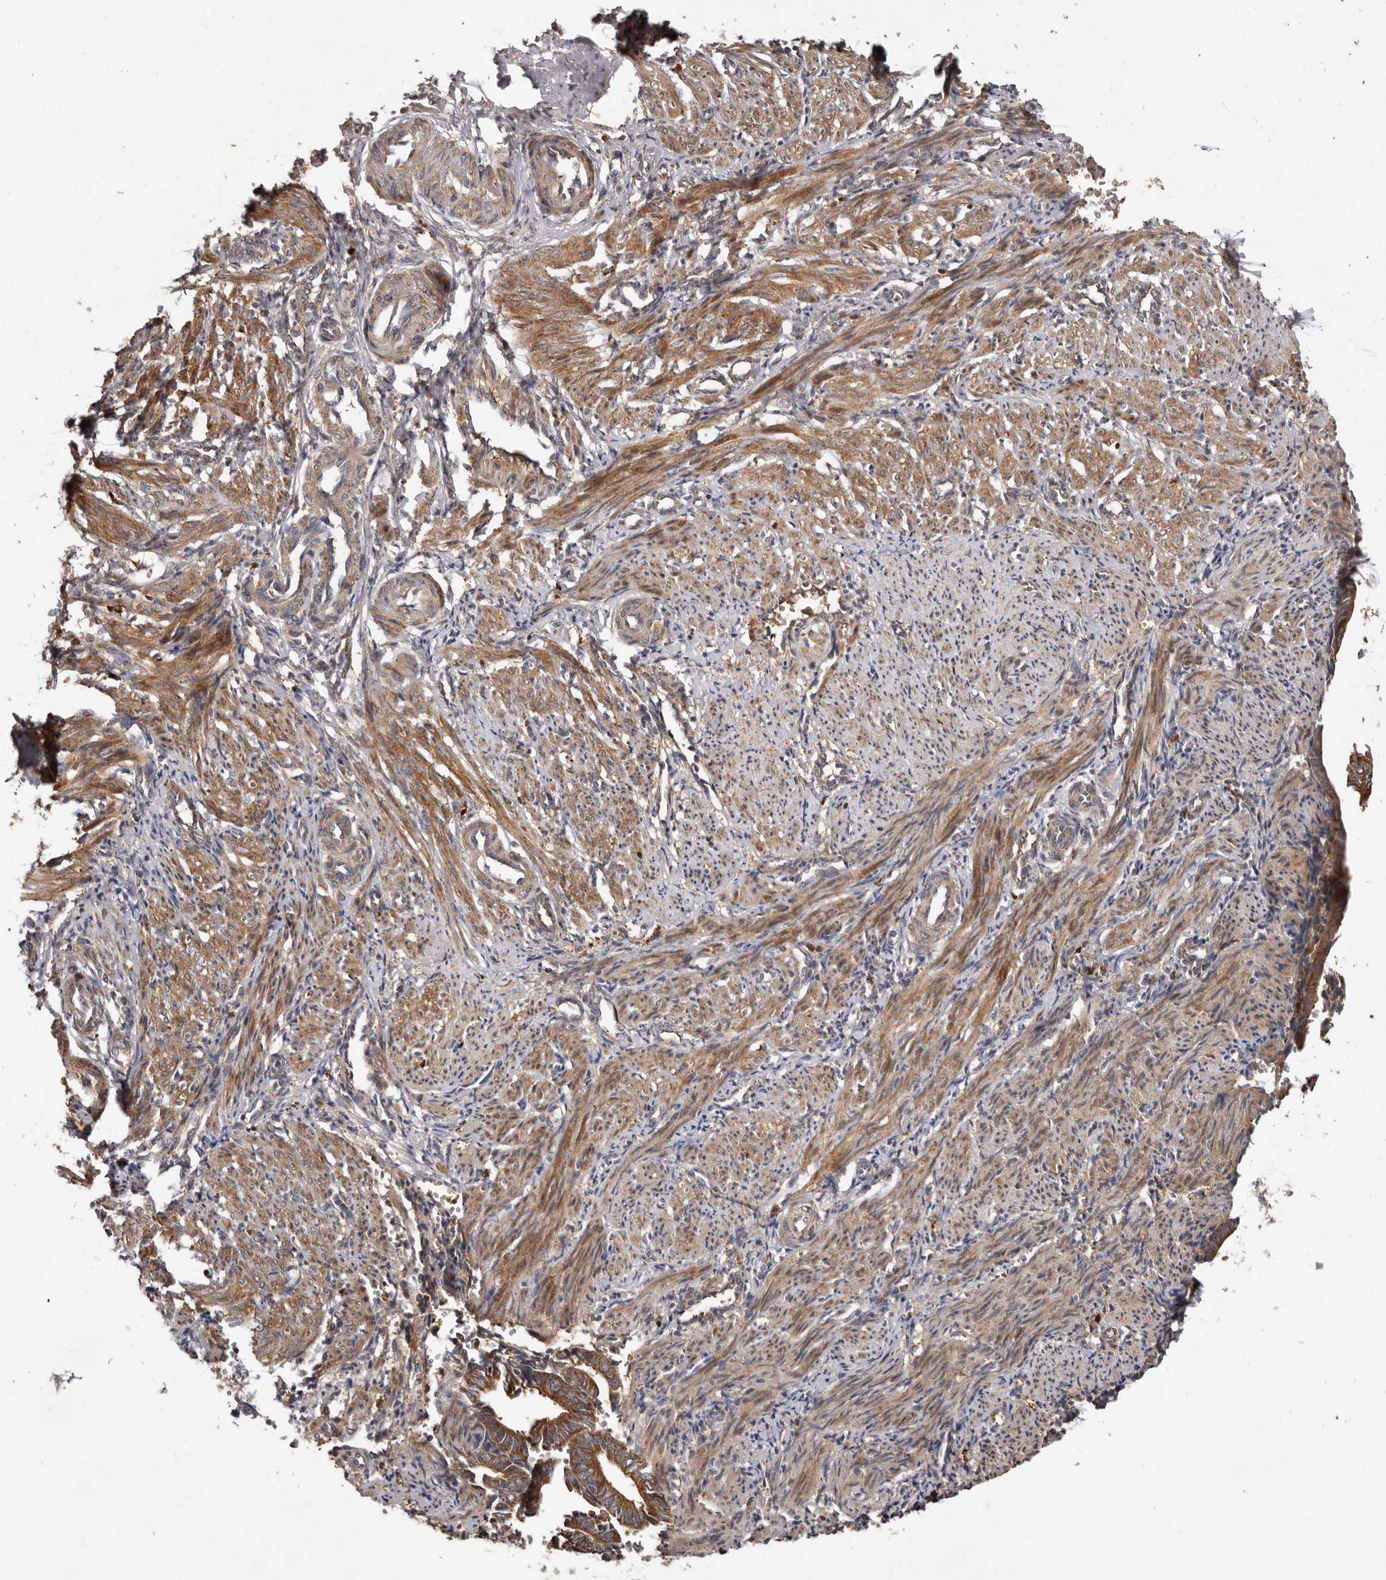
{"staining": {"intensity": "moderate", "quantity": ">75%", "location": "cytoplasmic/membranous"}, "tissue": "smooth muscle", "cell_type": "Smooth muscle cells", "image_type": "normal", "snomed": [{"axis": "morphology", "description": "Normal tissue, NOS"}, {"axis": "topography", "description": "Endometrium"}], "caption": "IHC staining of normal smooth muscle, which reveals medium levels of moderate cytoplasmic/membranous expression in about >75% of smooth muscle cells indicating moderate cytoplasmic/membranous protein staining. The staining was performed using DAB (brown) for protein detection and nuclei were counterstained in hematoxylin (blue).", "gene": "GOT1L1", "patient": {"sex": "female", "age": 33}}